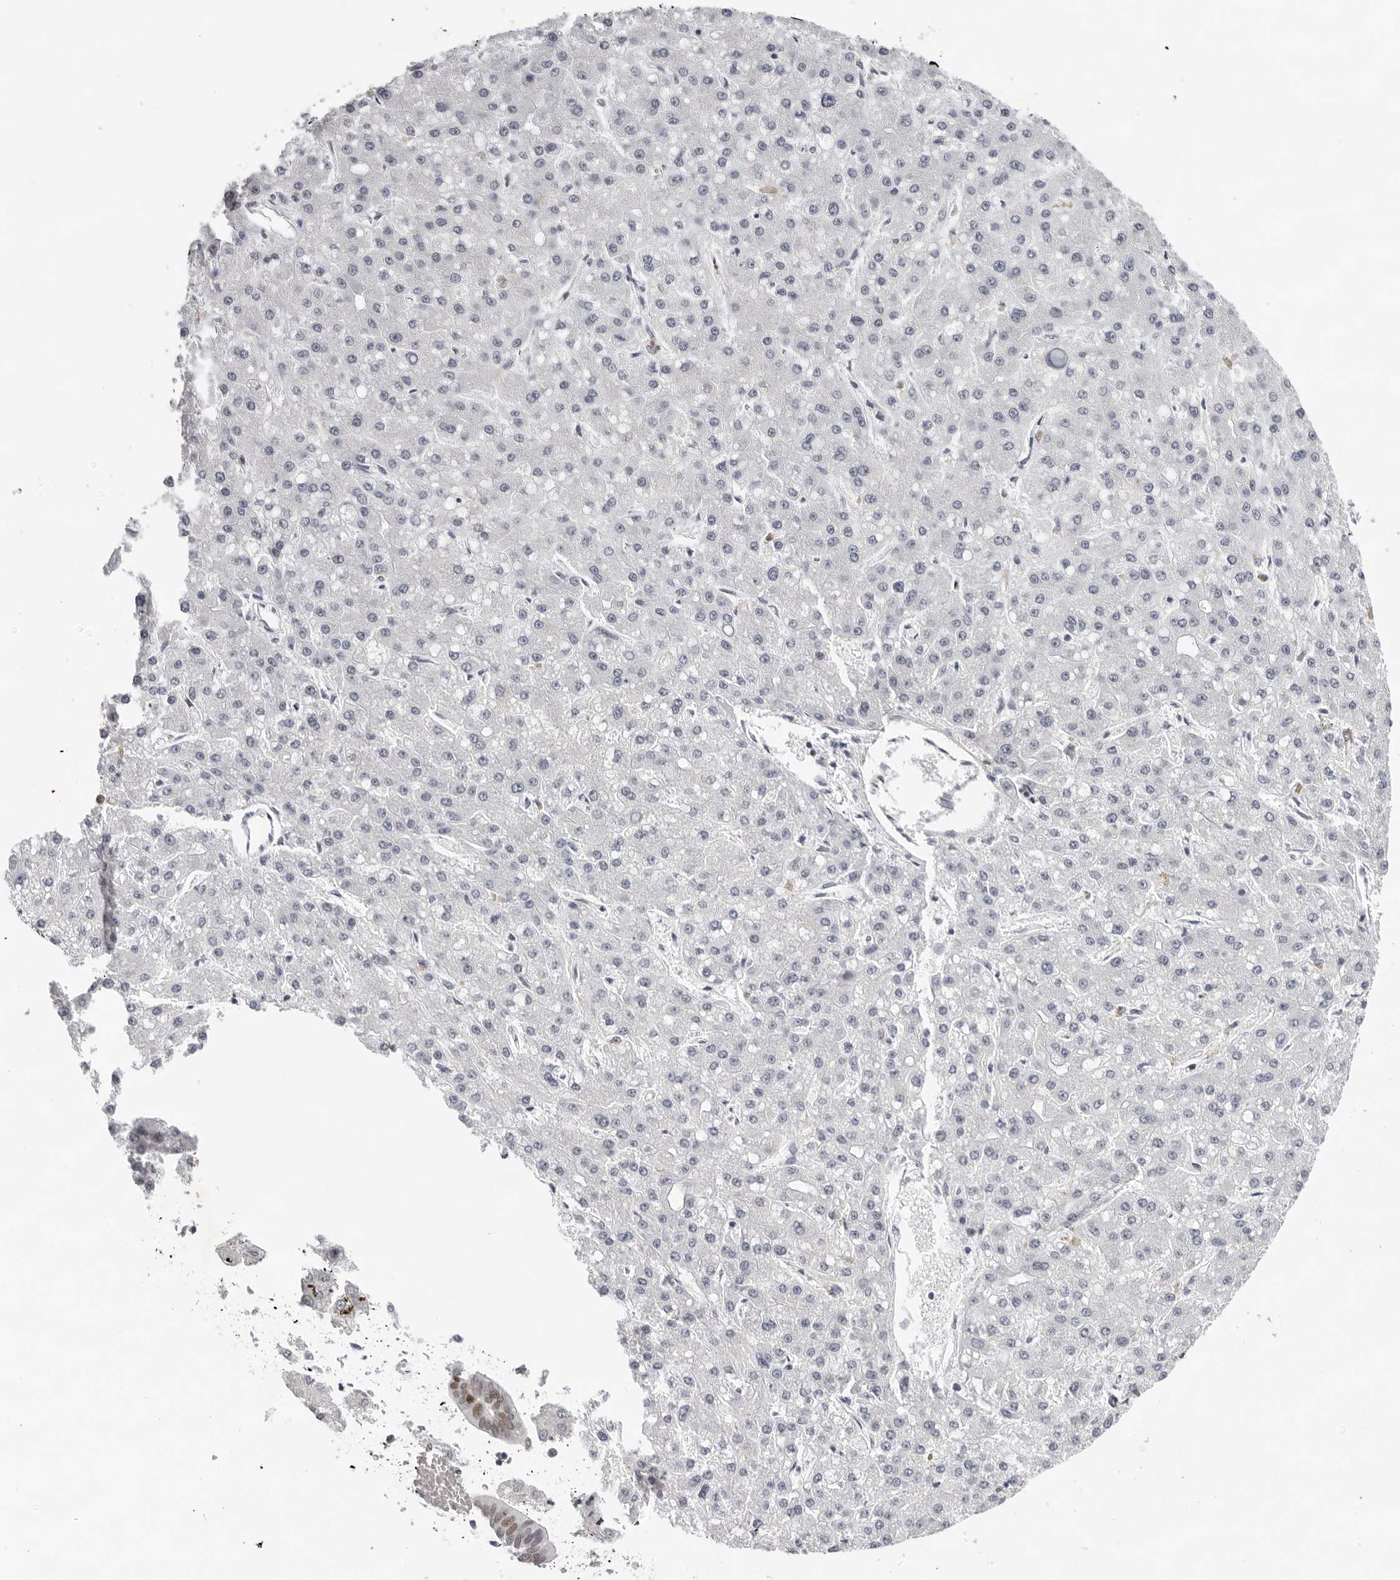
{"staining": {"intensity": "negative", "quantity": "none", "location": "none"}, "tissue": "liver cancer", "cell_type": "Tumor cells", "image_type": "cancer", "snomed": [{"axis": "morphology", "description": "Carcinoma, Hepatocellular, NOS"}, {"axis": "topography", "description": "Liver"}], "caption": "Tumor cells show no significant protein staining in liver cancer (hepatocellular carcinoma).", "gene": "OGG1", "patient": {"sex": "male", "age": 67}}